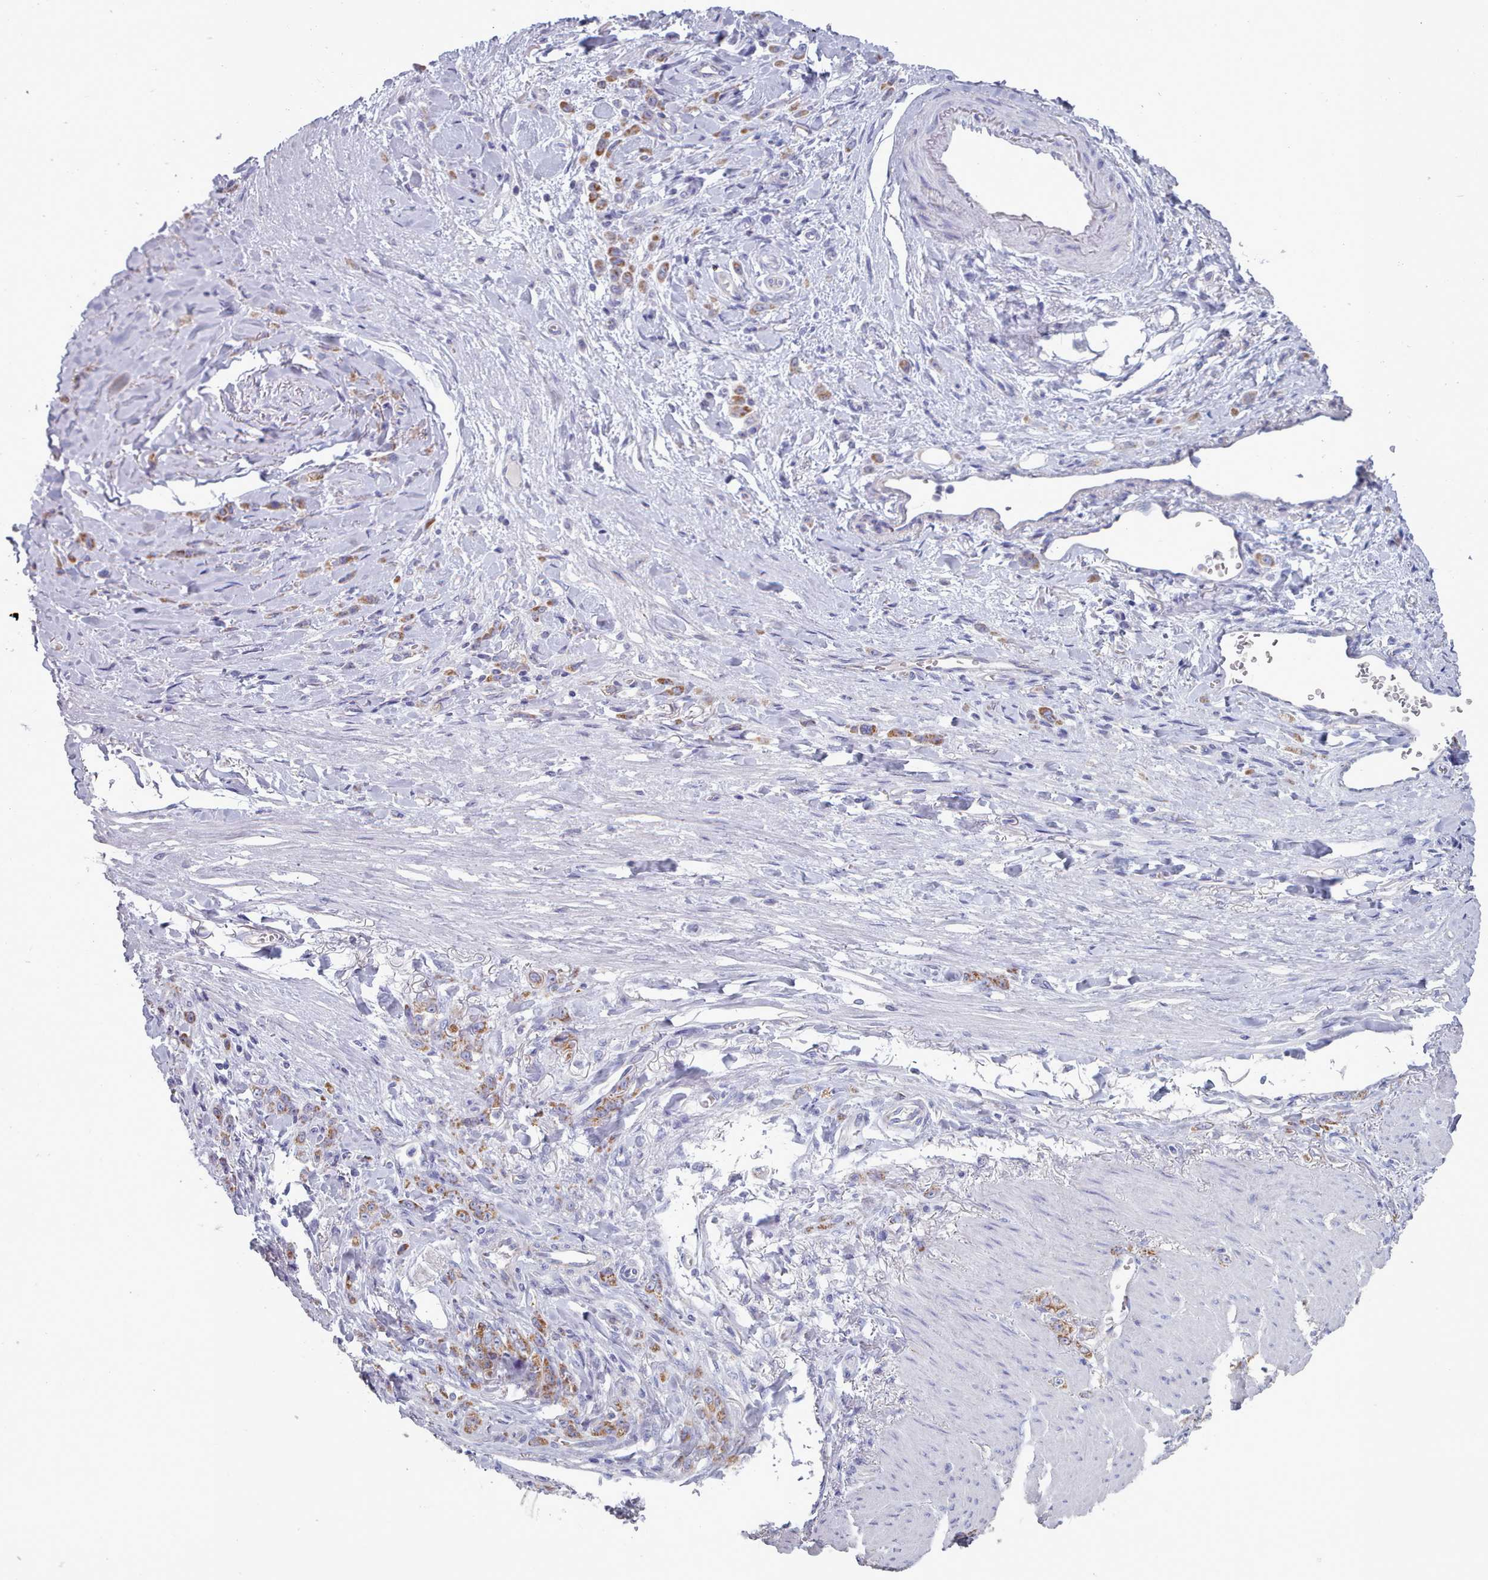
{"staining": {"intensity": "moderate", "quantity": ">75%", "location": "cytoplasmic/membranous"}, "tissue": "stomach cancer", "cell_type": "Tumor cells", "image_type": "cancer", "snomed": [{"axis": "morphology", "description": "Normal tissue, NOS"}, {"axis": "morphology", "description": "Adenocarcinoma, NOS"}, {"axis": "topography", "description": "Stomach"}], "caption": "Adenocarcinoma (stomach) stained with a protein marker displays moderate staining in tumor cells.", "gene": "HAO1", "patient": {"sex": "male", "age": 82}}